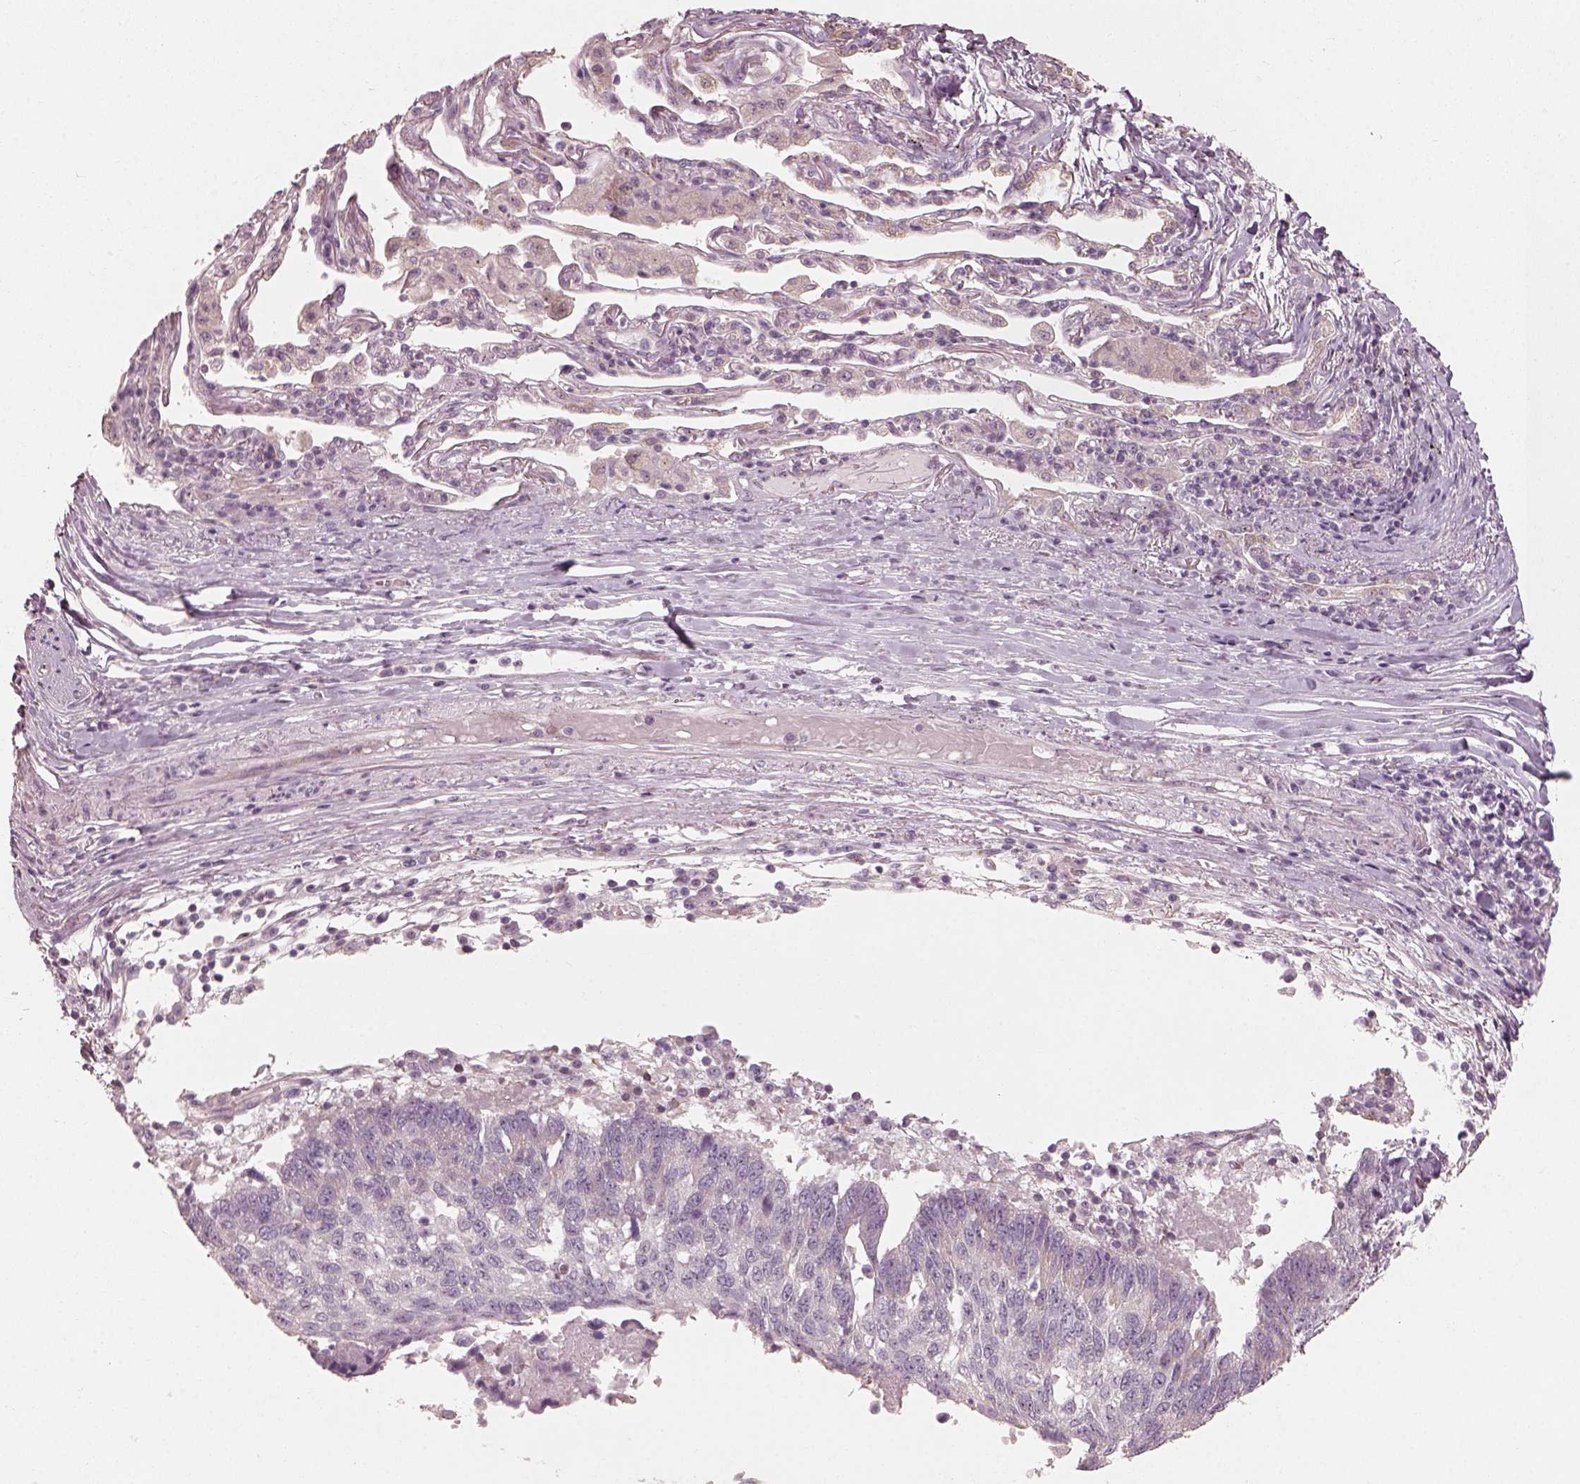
{"staining": {"intensity": "negative", "quantity": "none", "location": "none"}, "tissue": "lung cancer", "cell_type": "Tumor cells", "image_type": "cancer", "snomed": [{"axis": "morphology", "description": "Squamous cell carcinoma, NOS"}, {"axis": "topography", "description": "Lung"}], "caption": "Lung squamous cell carcinoma was stained to show a protein in brown. There is no significant positivity in tumor cells. (Immunohistochemistry (ihc), brightfield microscopy, high magnification).", "gene": "CDS1", "patient": {"sex": "male", "age": 73}}